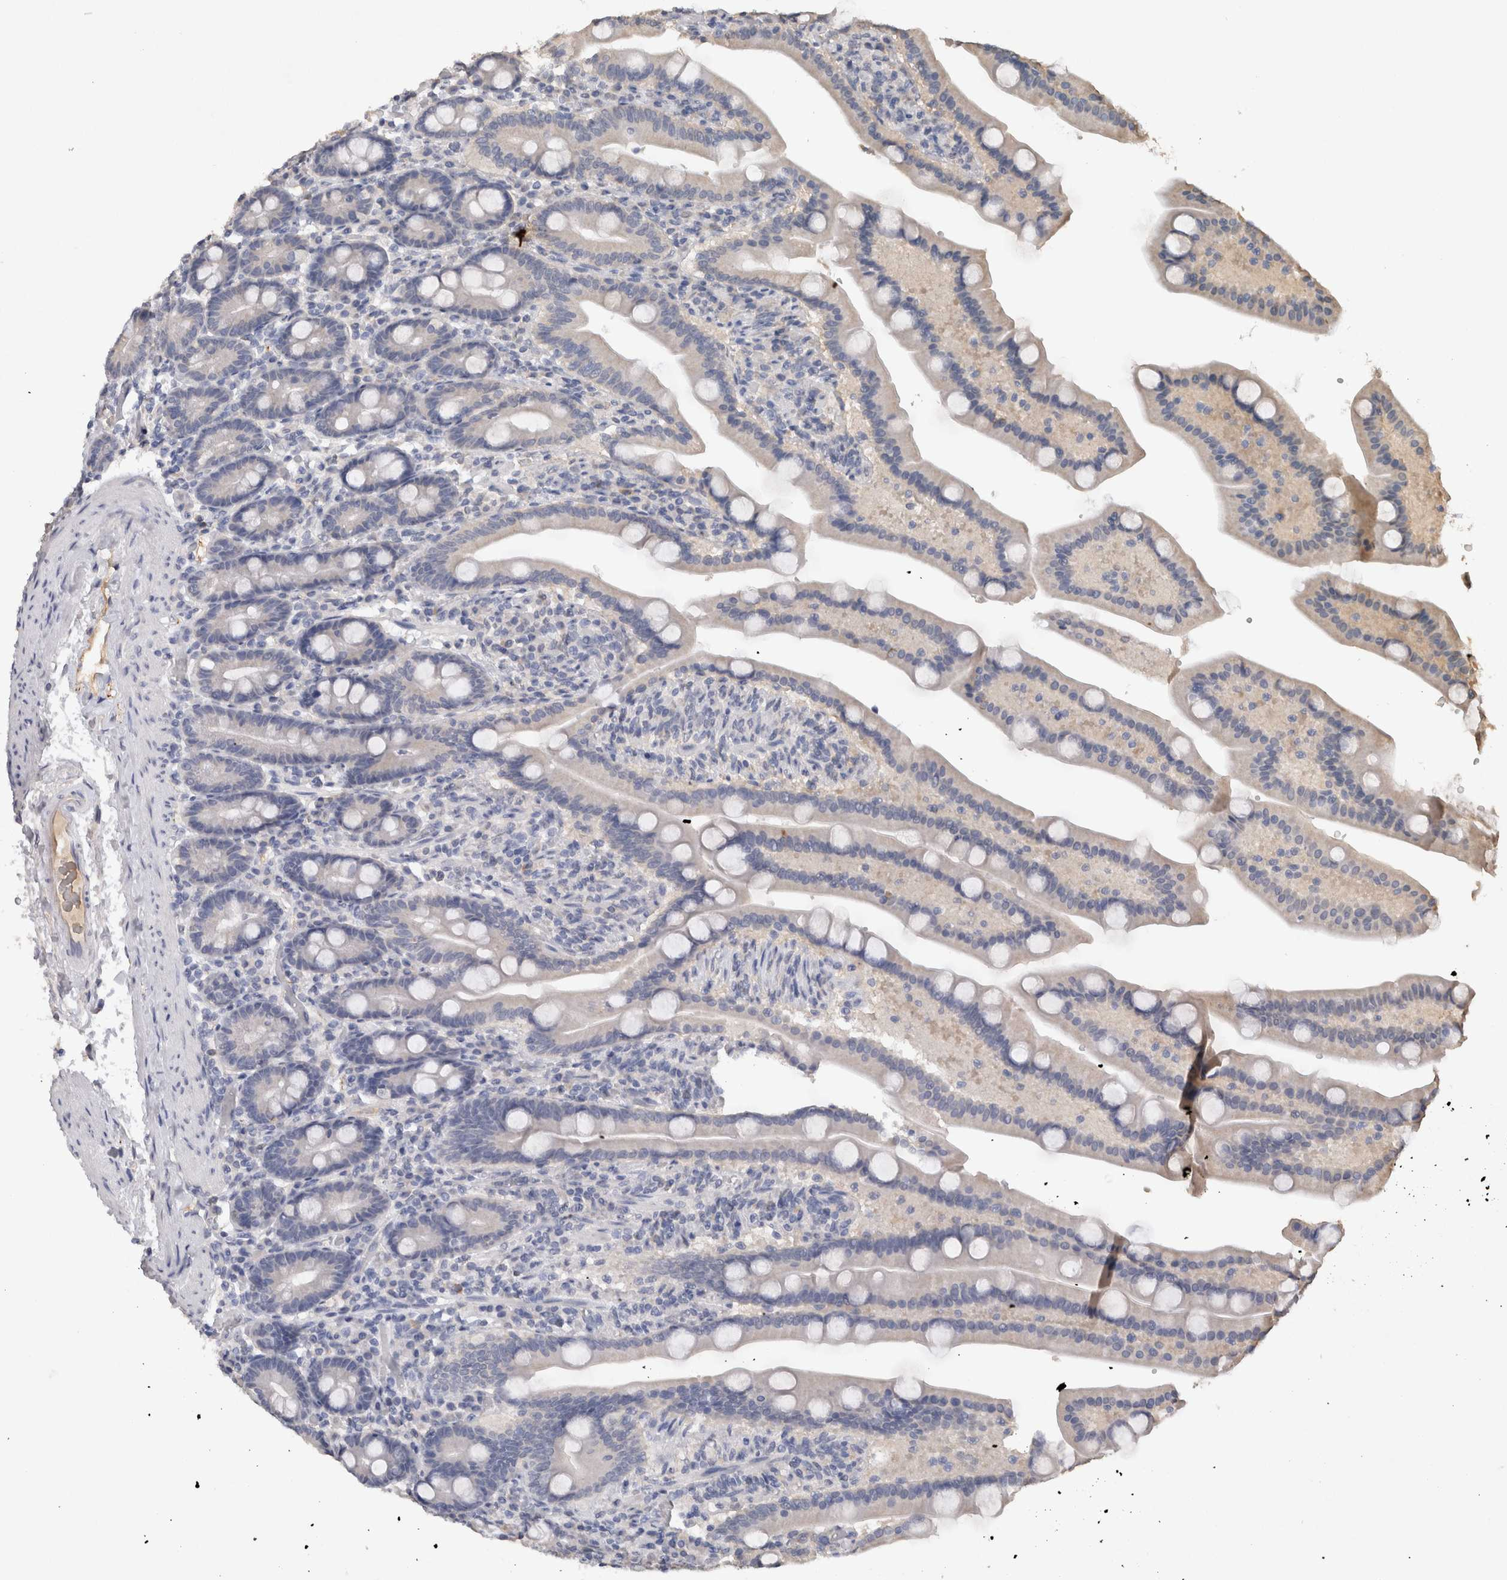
{"staining": {"intensity": "negative", "quantity": "none", "location": "none"}, "tissue": "duodenum", "cell_type": "Glandular cells", "image_type": "normal", "snomed": [{"axis": "morphology", "description": "Normal tissue, NOS"}, {"axis": "topography", "description": "Duodenum"}], "caption": "This is an immunohistochemistry histopathology image of normal duodenum. There is no staining in glandular cells.", "gene": "FABP7", "patient": {"sex": "male", "age": 54}}